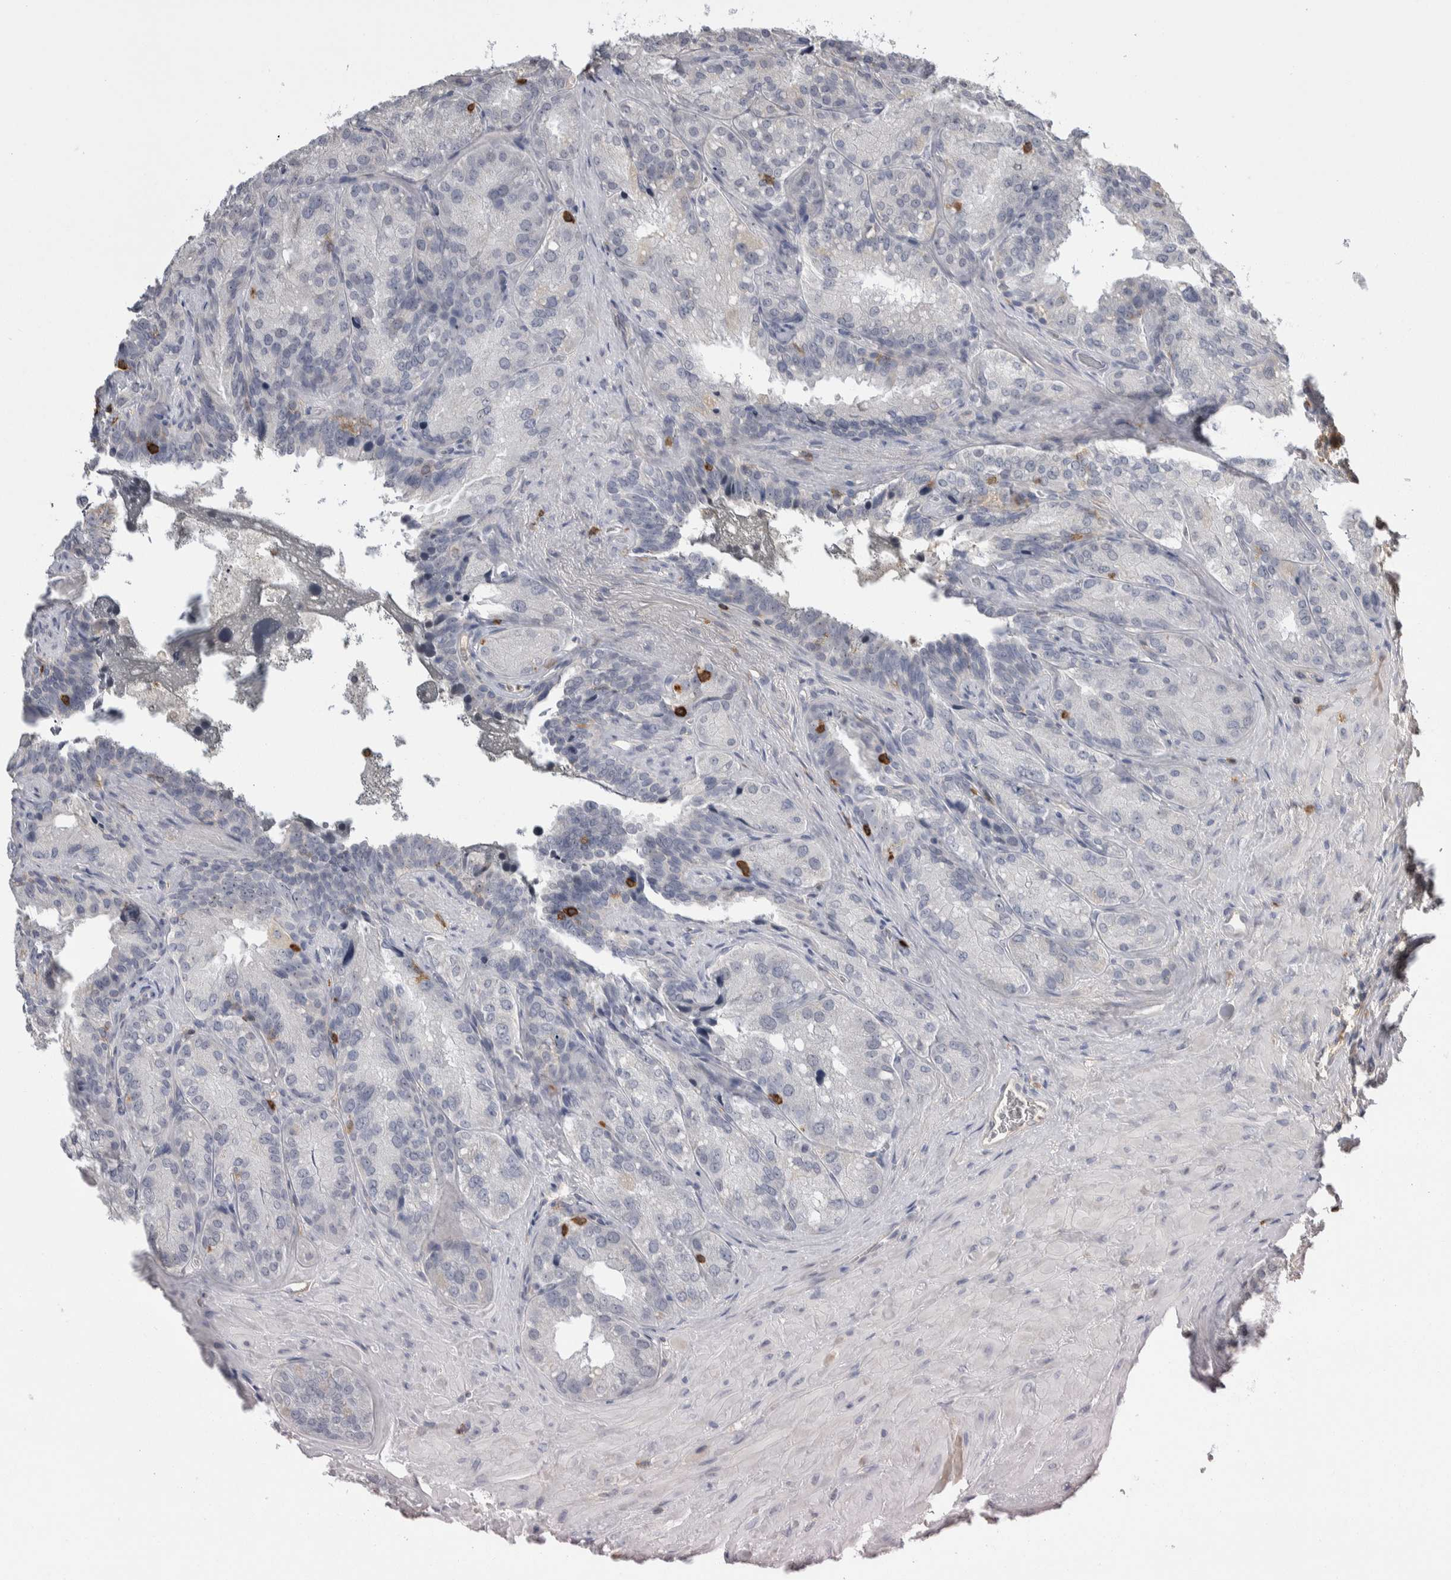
{"staining": {"intensity": "negative", "quantity": "none", "location": "none"}, "tissue": "seminal vesicle", "cell_type": "Glandular cells", "image_type": "normal", "snomed": [{"axis": "morphology", "description": "Normal tissue, NOS"}, {"axis": "topography", "description": "Prostate"}, {"axis": "topography", "description": "Seminal veicle"}], "caption": "This image is of normal seminal vesicle stained with immunohistochemistry to label a protein in brown with the nuclei are counter-stained blue. There is no expression in glandular cells.", "gene": "CEP295NL", "patient": {"sex": "male", "age": 51}}